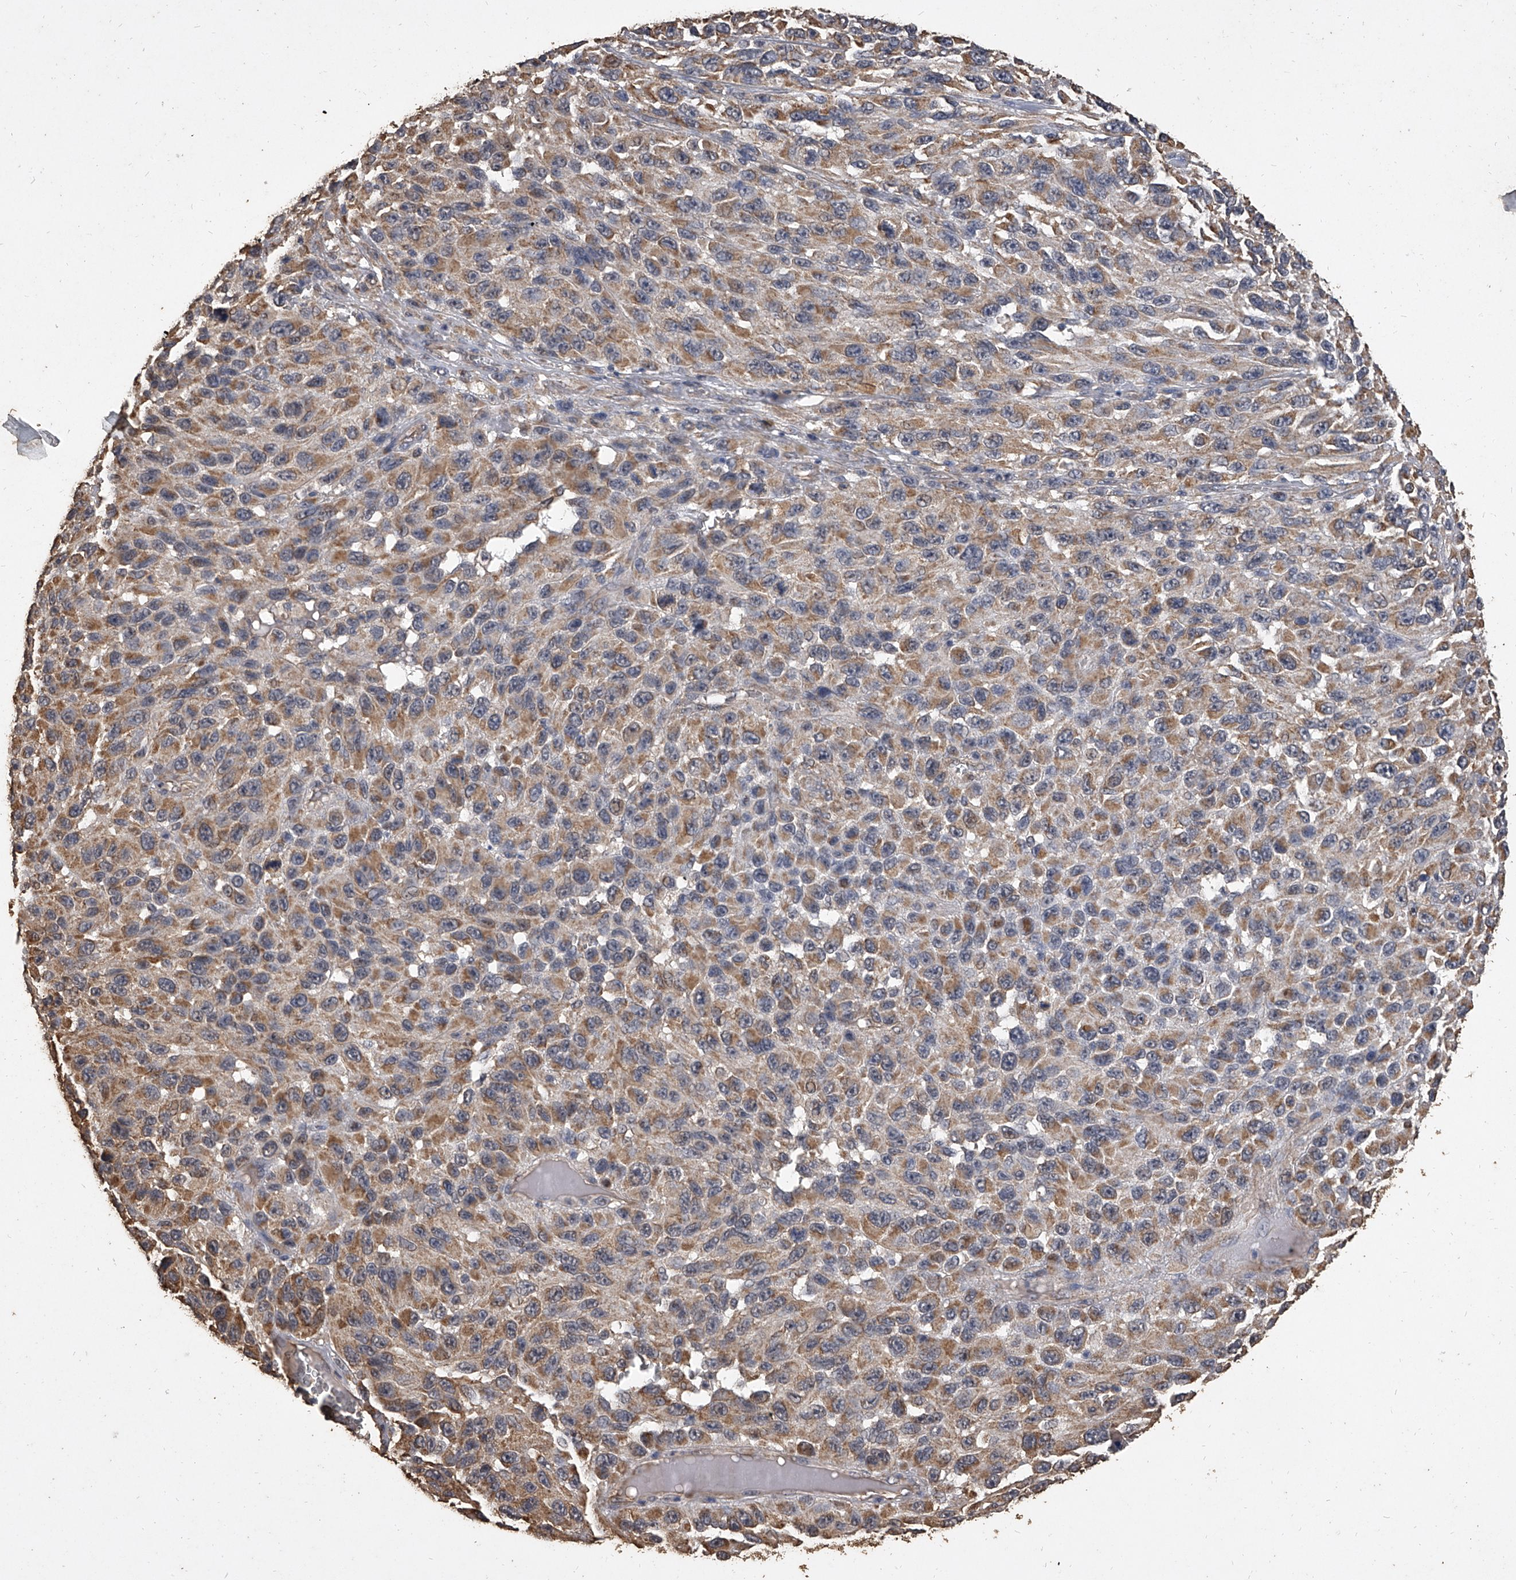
{"staining": {"intensity": "moderate", "quantity": ">75%", "location": "cytoplasmic/membranous"}, "tissue": "melanoma", "cell_type": "Tumor cells", "image_type": "cancer", "snomed": [{"axis": "morphology", "description": "Malignant melanoma, NOS"}, {"axis": "topography", "description": "Skin"}], "caption": "A high-resolution micrograph shows IHC staining of melanoma, which displays moderate cytoplasmic/membranous expression in about >75% of tumor cells.", "gene": "MRPL28", "patient": {"sex": "female", "age": 96}}